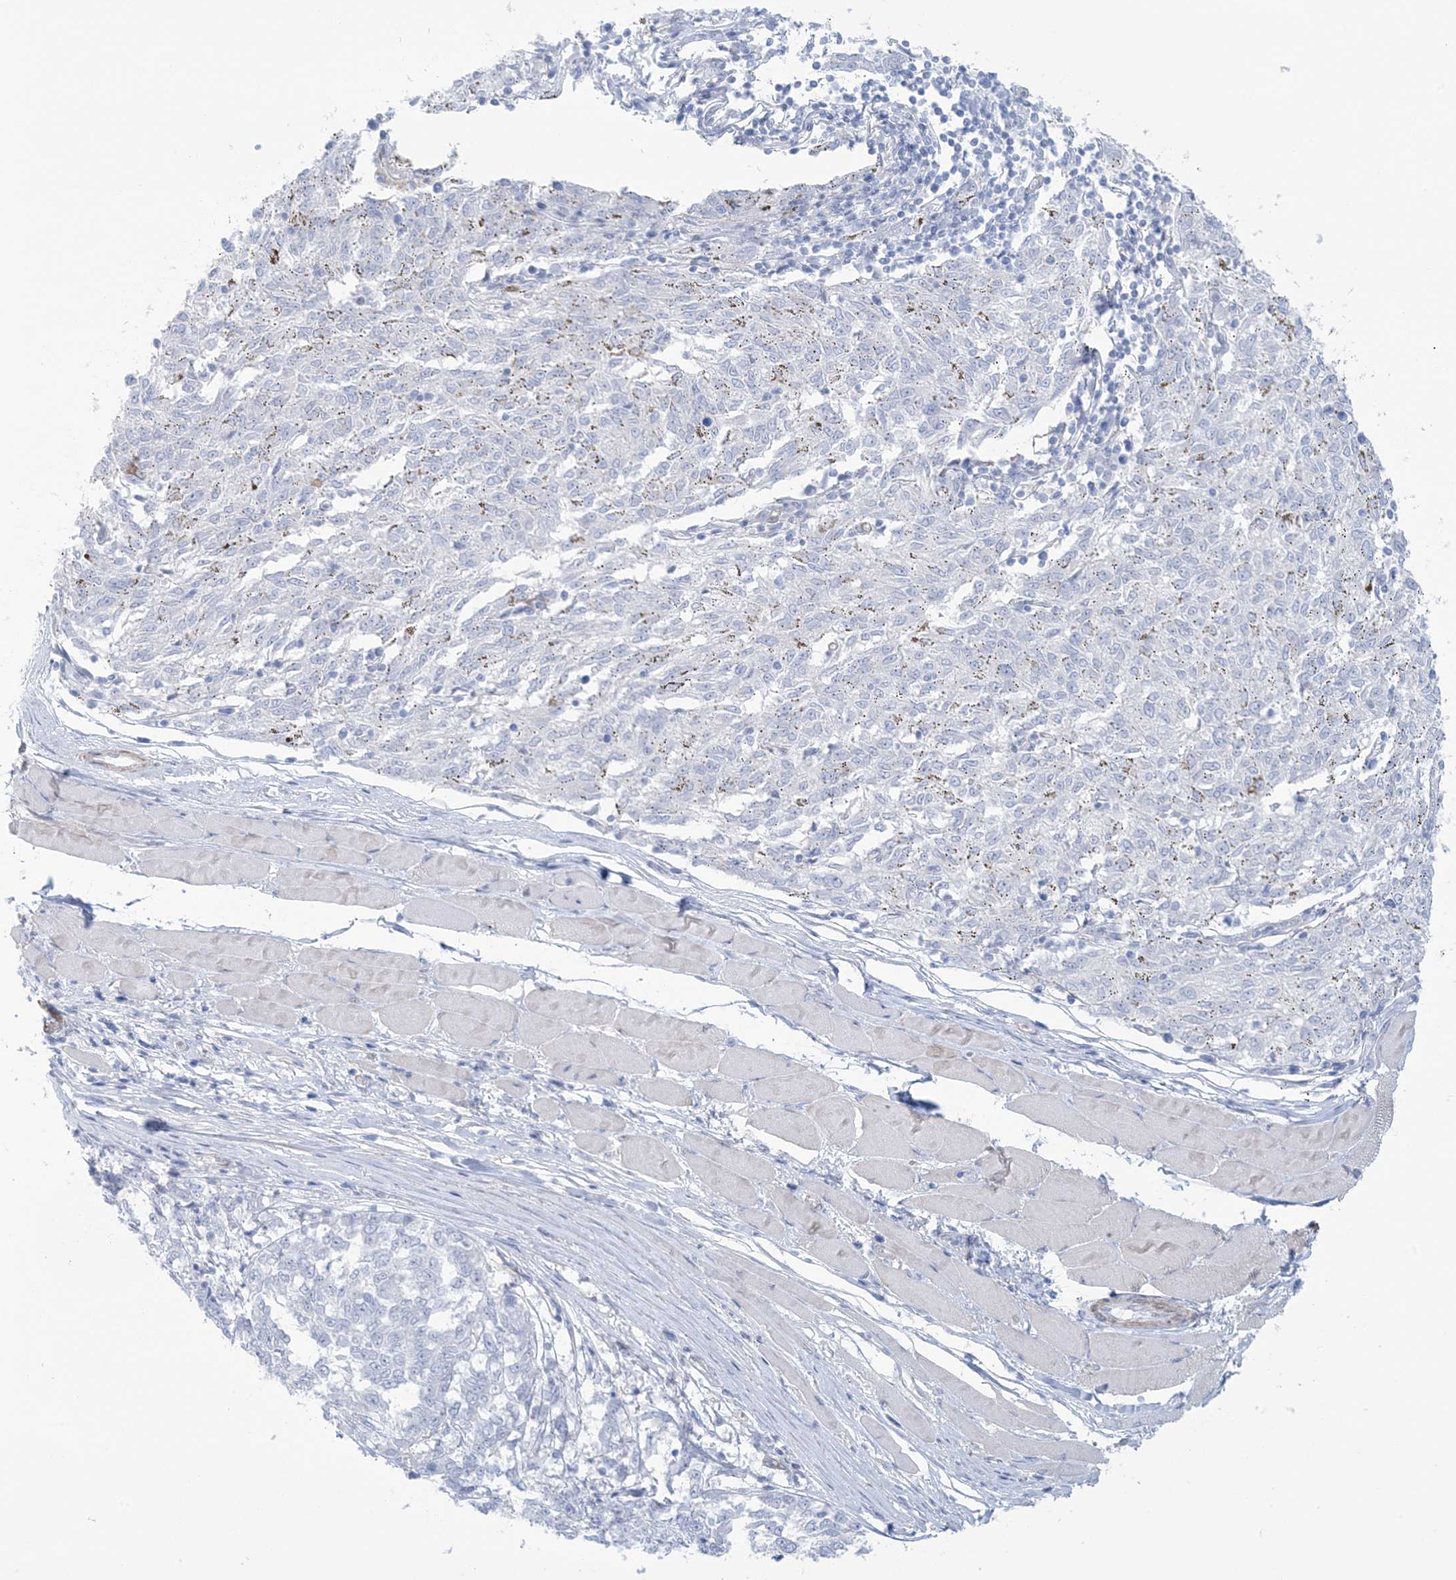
{"staining": {"intensity": "negative", "quantity": "none", "location": "none"}, "tissue": "melanoma", "cell_type": "Tumor cells", "image_type": "cancer", "snomed": [{"axis": "morphology", "description": "Malignant melanoma, NOS"}, {"axis": "topography", "description": "Skin"}], "caption": "This is an immunohistochemistry (IHC) histopathology image of malignant melanoma. There is no expression in tumor cells.", "gene": "AGXT", "patient": {"sex": "female", "age": 72}}